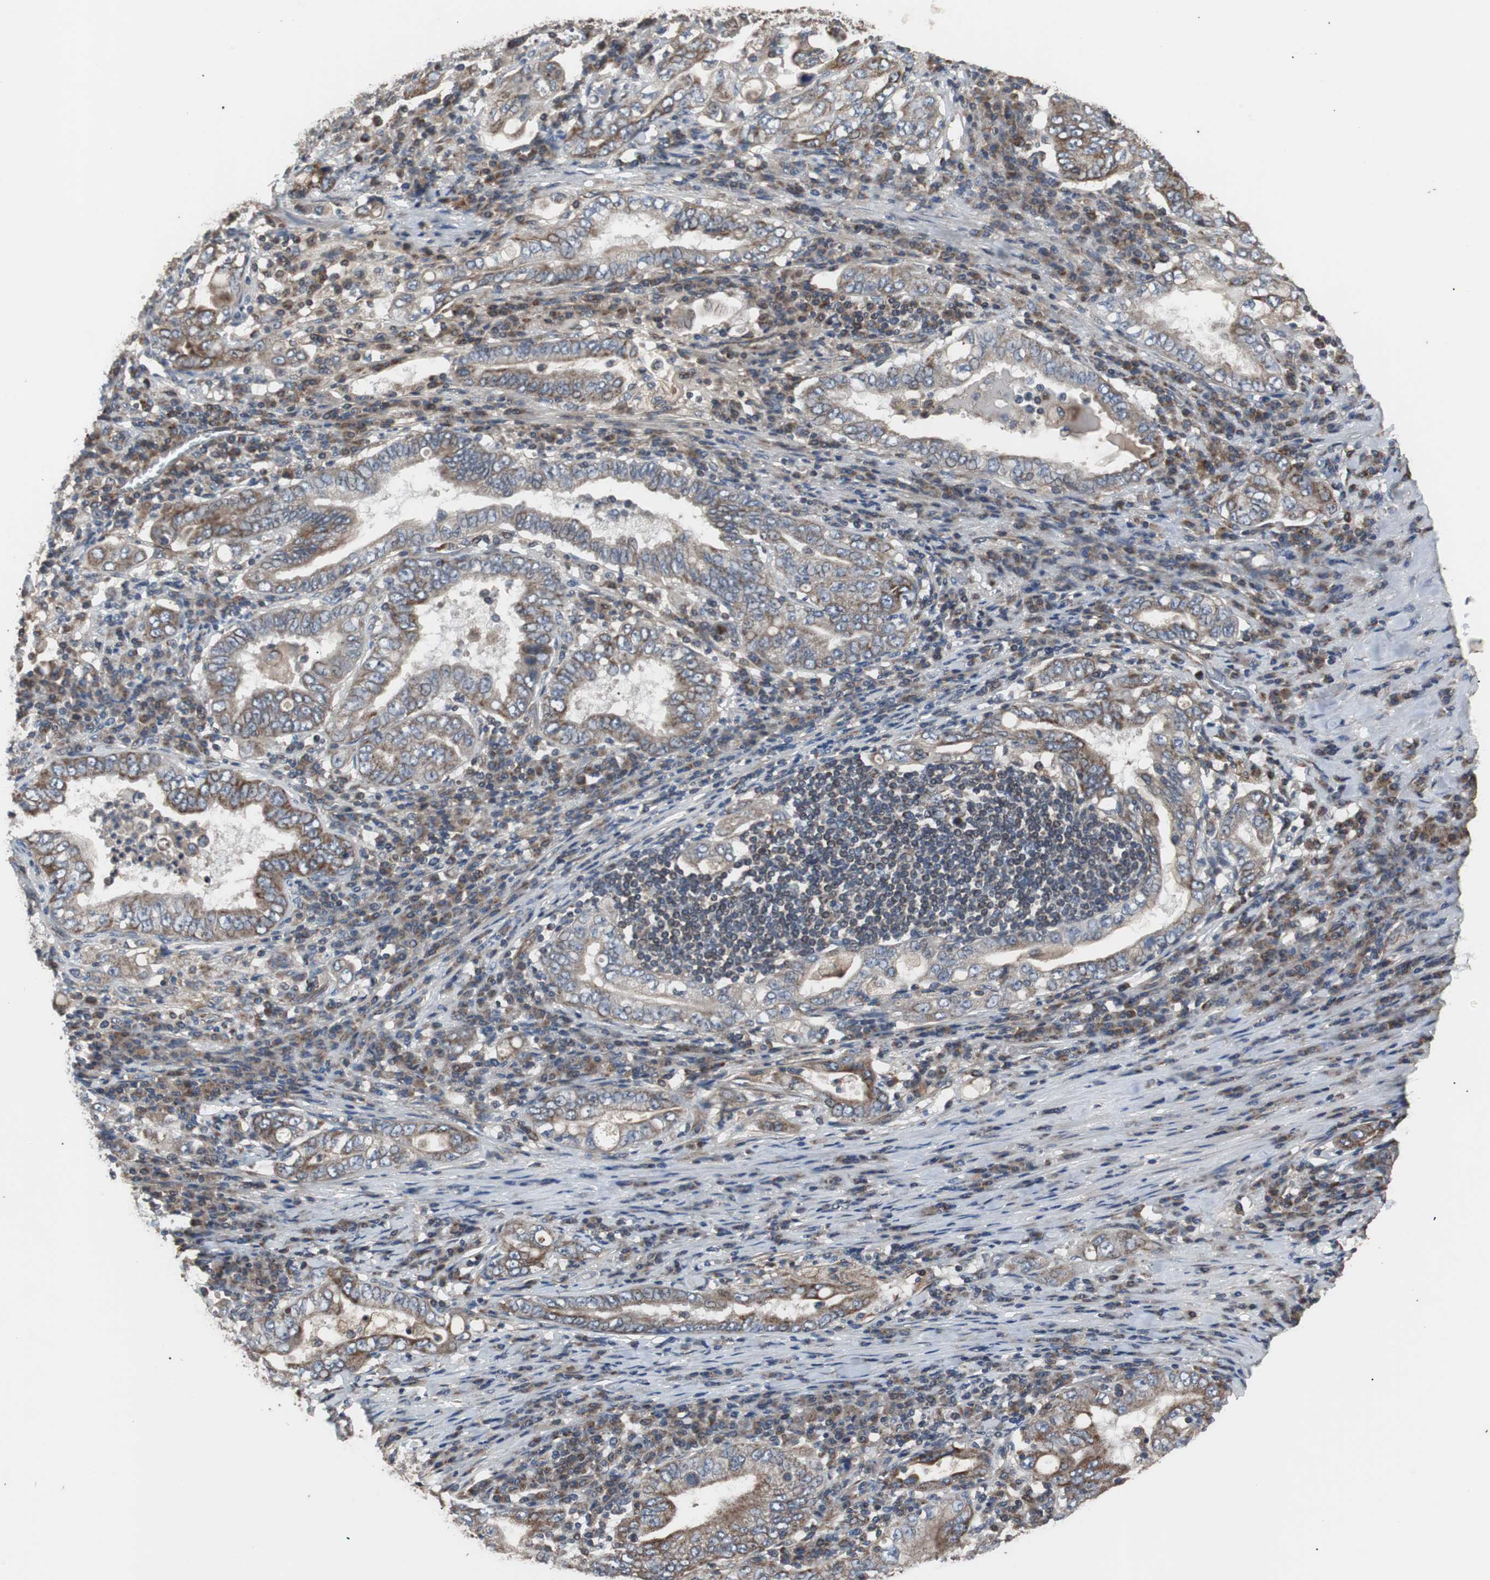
{"staining": {"intensity": "weak", "quantity": ">75%", "location": "cytoplasmic/membranous"}, "tissue": "stomach cancer", "cell_type": "Tumor cells", "image_type": "cancer", "snomed": [{"axis": "morphology", "description": "Normal tissue, NOS"}, {"axis": "morphology", "description": "Adenocarcinoma, NOS"}, {"axis": "topography", "description": "Esophagus"}, {"axis": "topography", "description": "Stomach, upper"}, {"axis": "topography", "description": "Peripheral nerve tissue"}], "caption": "Human adenocarcinoma (stomach) stained for a protein (brown) shows weak cytoplasmic/membranous positive positivity in about >75% of tumor cells.", "gene": "ACTR3", "patient": {"sex": "male", "age": 62}}